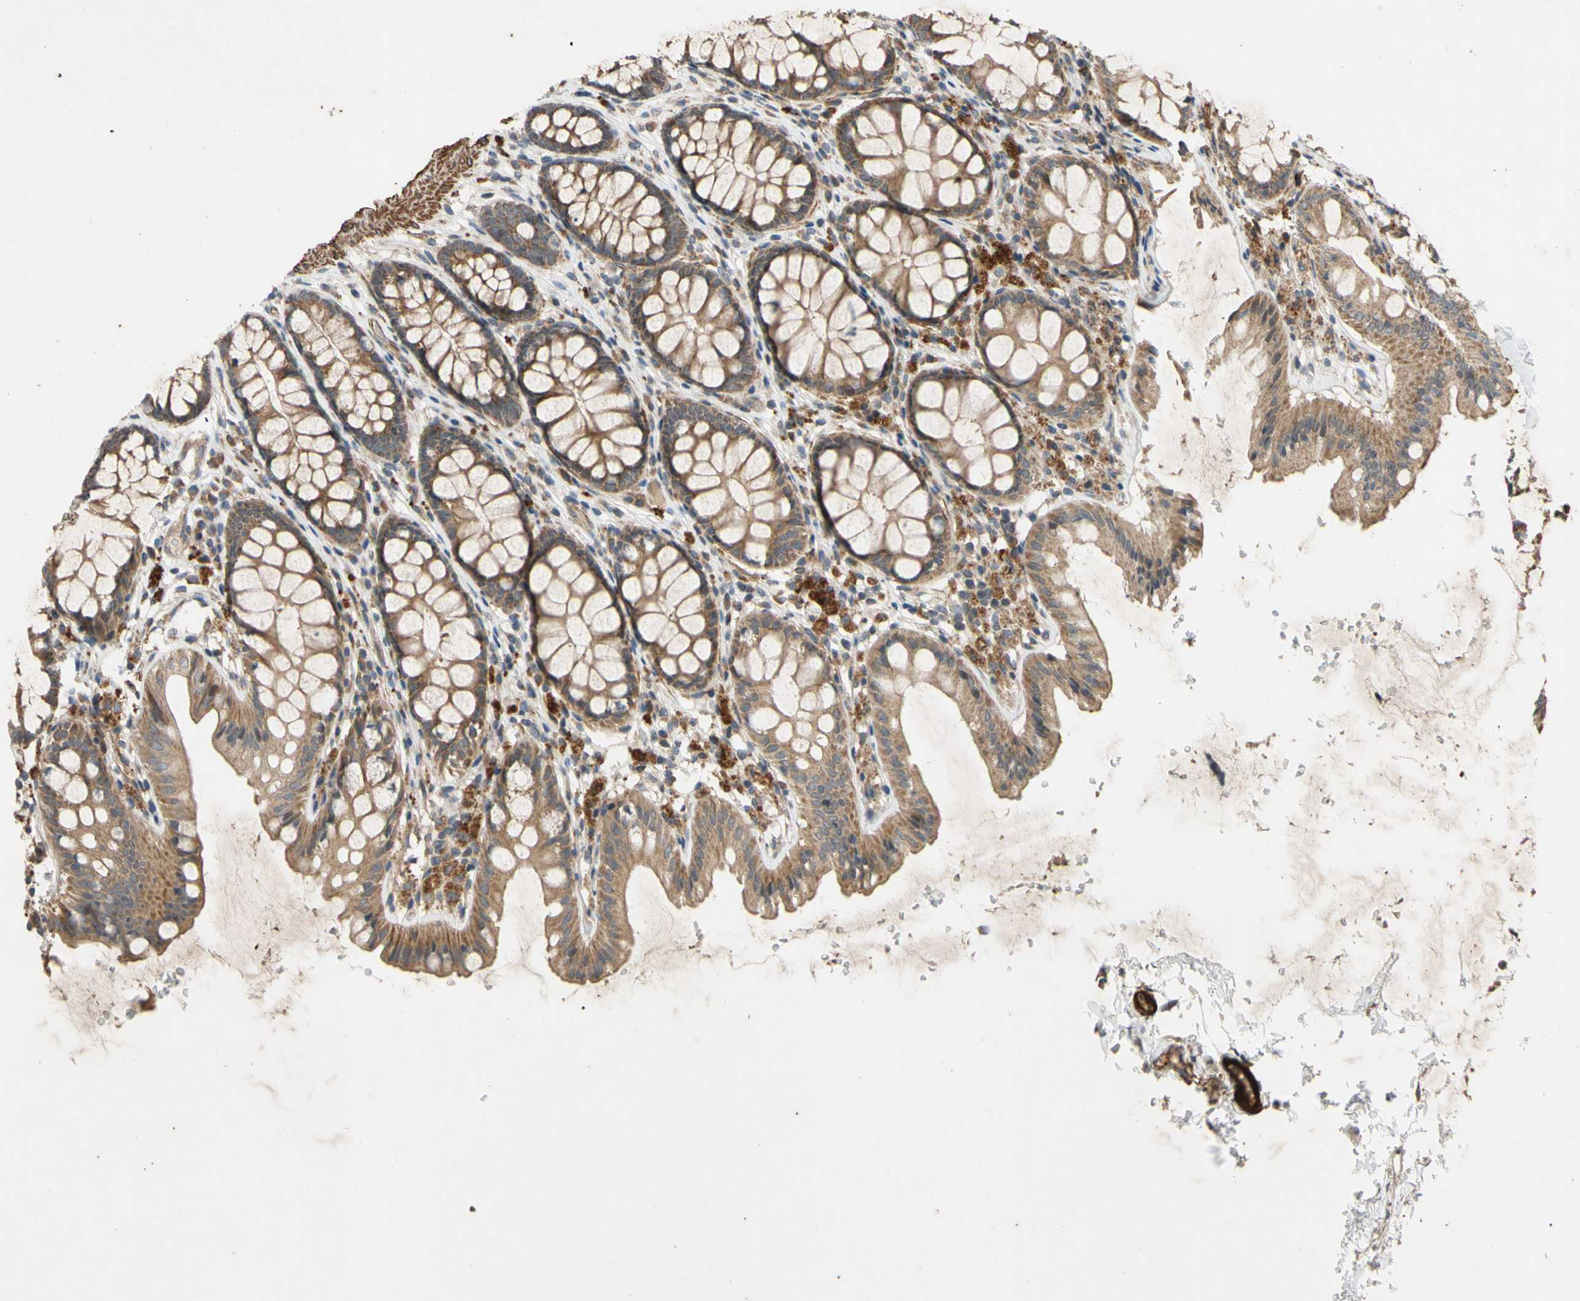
{"staining": {"intensity": "moderate", "quantity": ">75%", "location": "cytoplasmic/membranous"}, "tissue": "colon", "cell_type": "Endothelial cells", "image_type": "normal", "snomed": [{"axis": "morphology", "description": "Normal tissue, NOS"}, {"axis": "topography", "description": "Colon"}], "caption": "Protein expression by immunohistochemistry reveals moderate cytoplasmic/membranous expression in about >75% of endothelial cells in unremarkable colon. The staining was performed using DAB (3,3'-diaminobenzidine) to visualize the protein expression in brown, while the nuclei were stained in blue with hematoxylin (Magnification: 20x).", "gene": "PARD6A", "patient": {"sex": "female", "age": 55}}